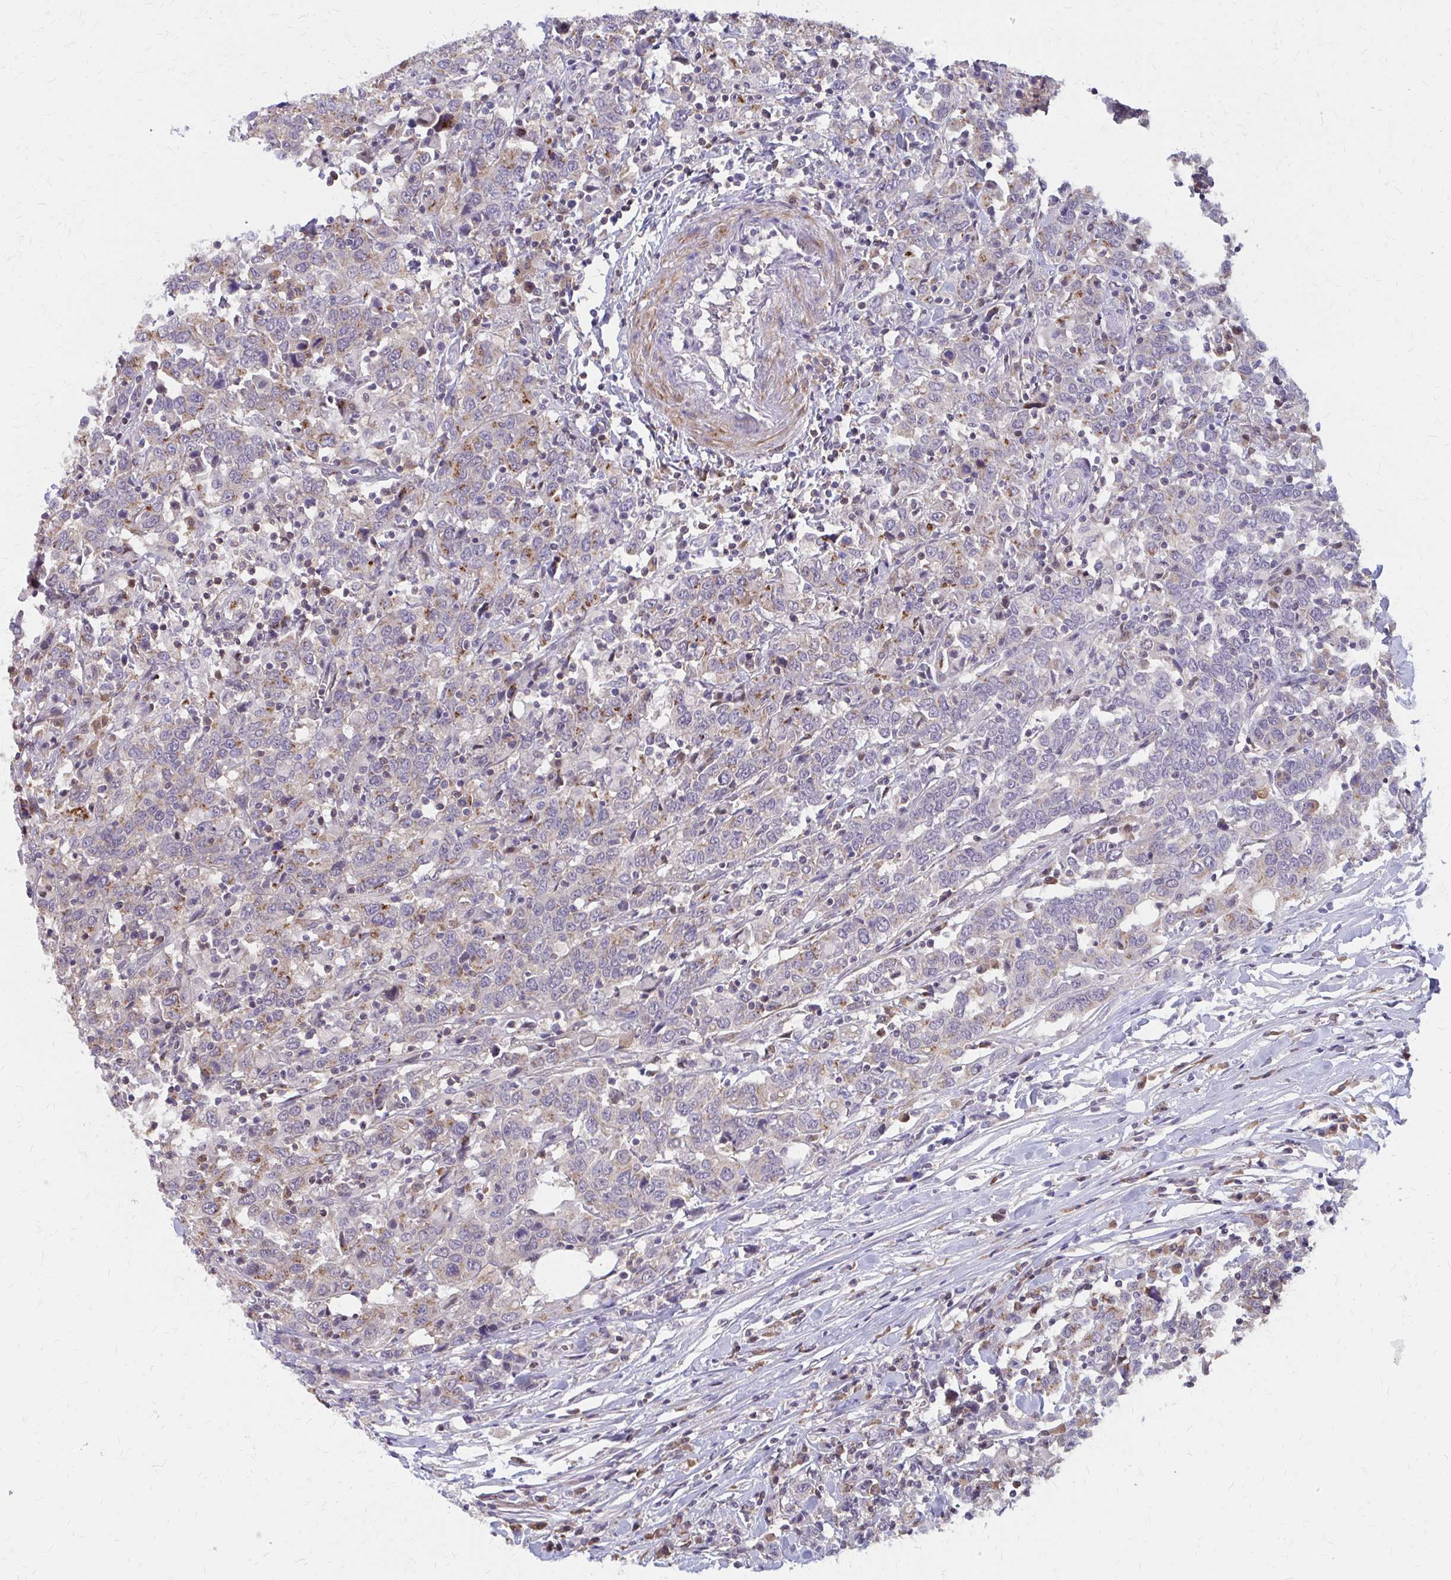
{"staining": {"intensity": "weak", "quantity": "25%-75%", "location": "cytoplasmic/membranous"}, "tissue": "urothelial cancer", "cell_type": "Tumor cells", "image_type": "cancer", "snomed": [{"axis": "morphology", "description": "Urothelial carcinoma, High grade"}, {"axis": "topography", "description": "Urinary bladder"}], "caption": "Urothelial carcinoma (high-grade) was stained to show a protein in brown. There is low levels of weak cytoplasmic/membranous positivity in about 25%-75% of tumor cells.", "gene": "IFI44L", "patient": {"sex": "male", "age": 61}}